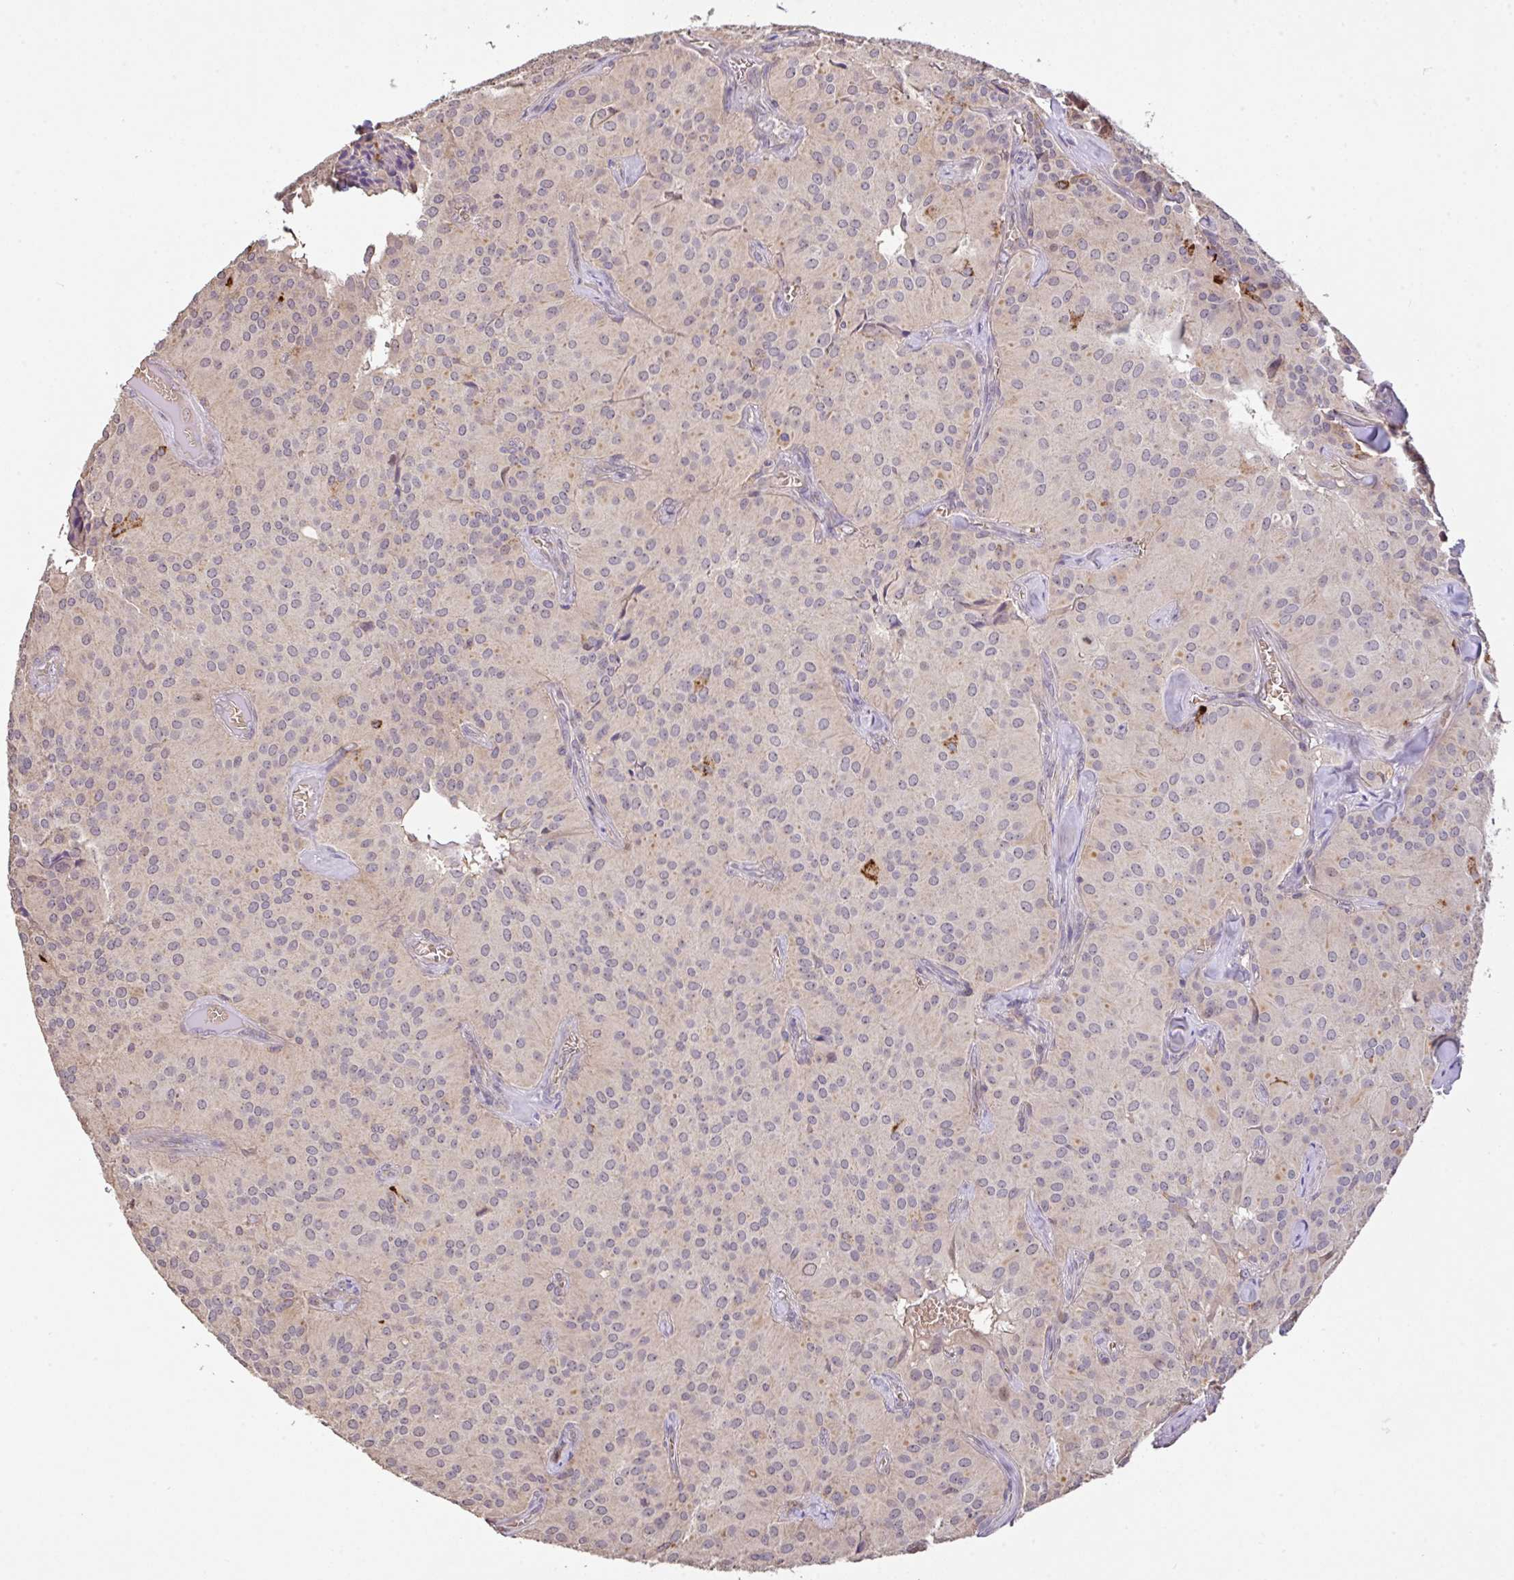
{"staining": {"intensity": "negative", "quantity": "none", "location": "none"}, "tissue": "glioma", "cell_type": "Tumor cells", "image_type": "cancer", "snomed": [{"axis": "morphology", "description": "Glioma, malignant, Low grade"}, {"axis": "topography", "description": "Brain"}], "caption": "Immunohistochemistry photomicrograph of glioma stained for a protein (brown), which shows no expression in tumor cells.", "gene": "C1QTNF9B", "patient": {"sex": "male", "age": 42}}